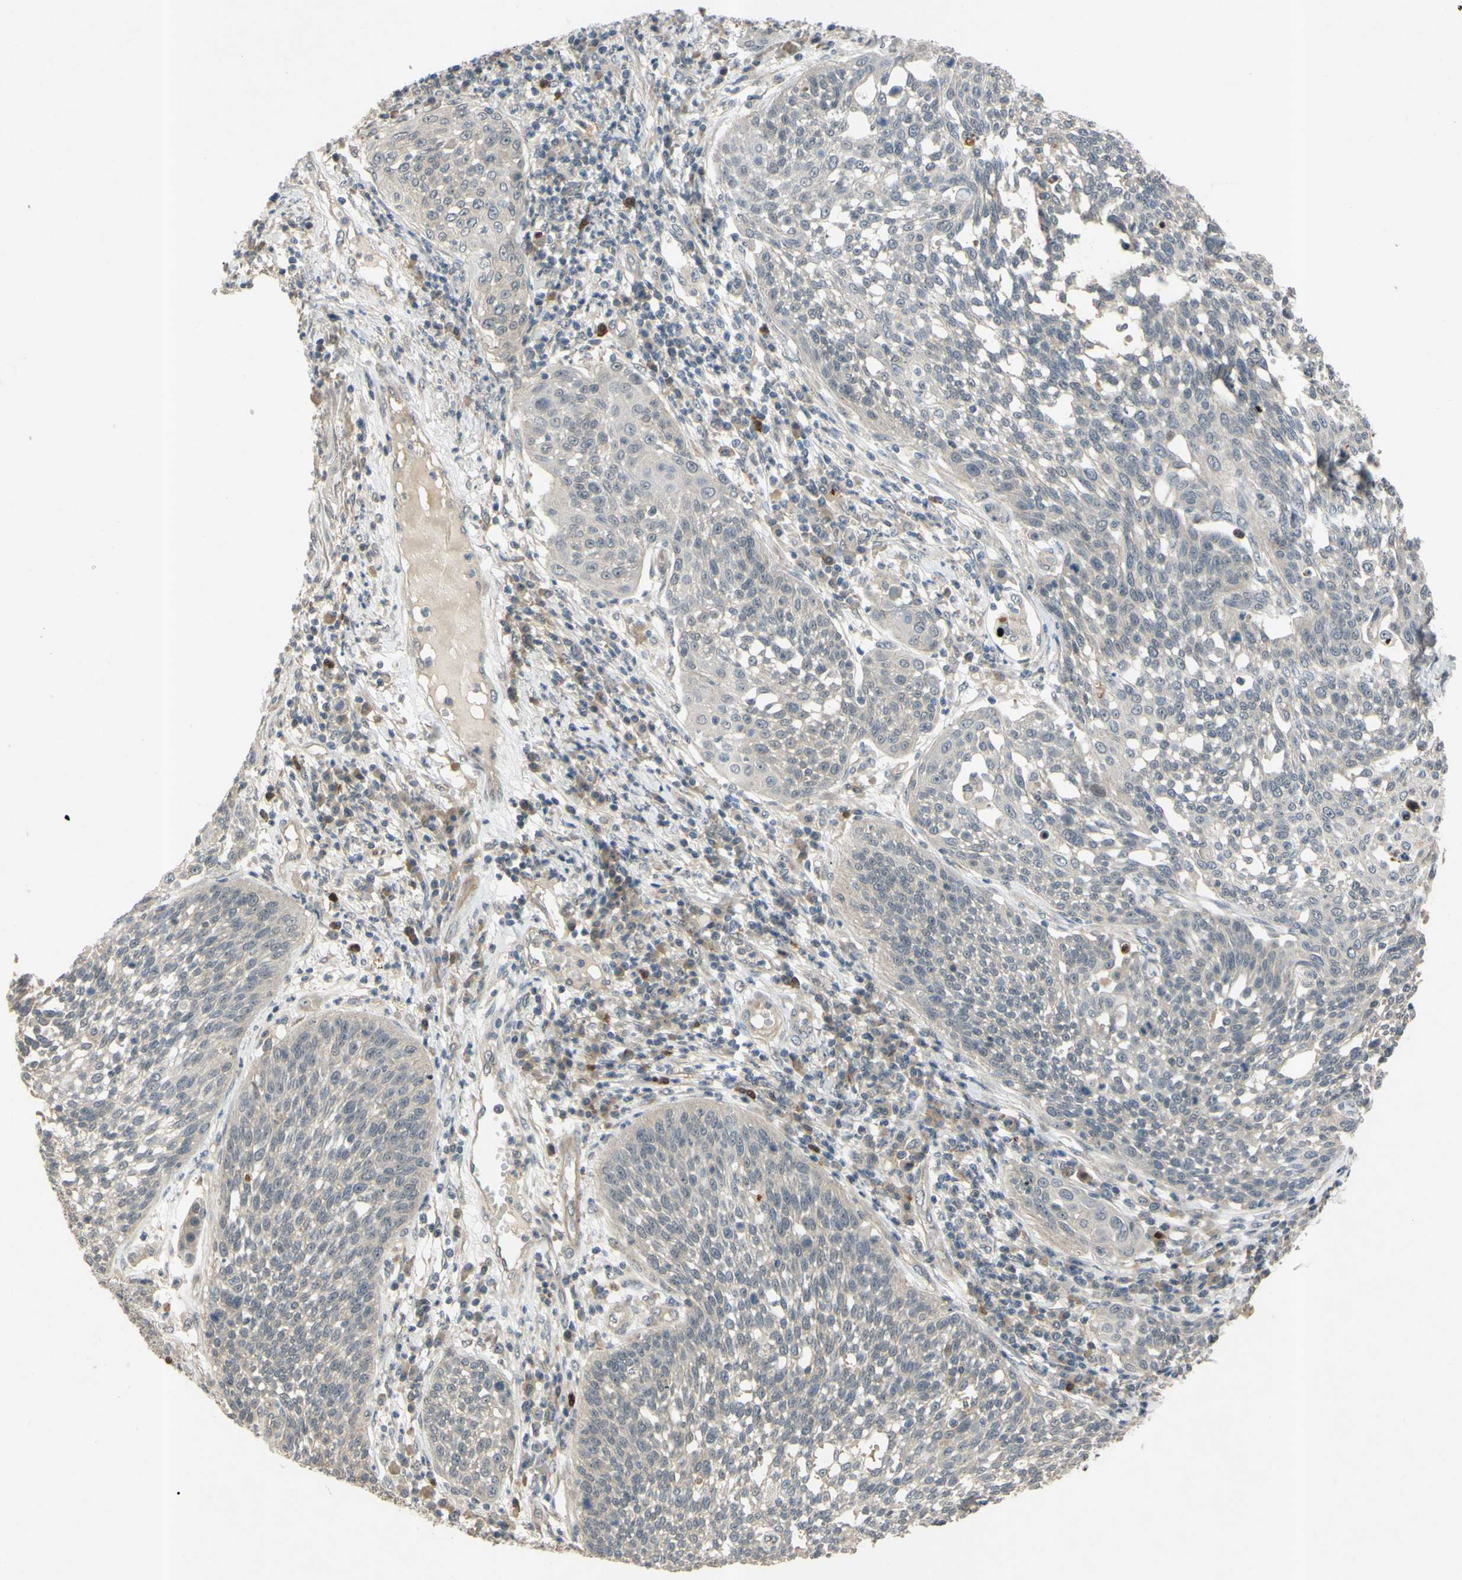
{"staining": {"intensity": "negative", "quantity": "none", "location": "none"}, "tissue": "cervical cancer", "cell_type": "Tumor cells", "image_type": "cancer", "snomed": [{"axis": "morphology", "description": "Squamous cell carcinoma, NOS"}, {"axis": "topography", "description": "Cervix"}], "caption": "An immunohistochemistry (IHC) micrograph of cervical cancer is shown. There is no staining in tumor cells of cervical cancer.", "gene": "ALK", "patient": {"sex": "female", "age": 34}}